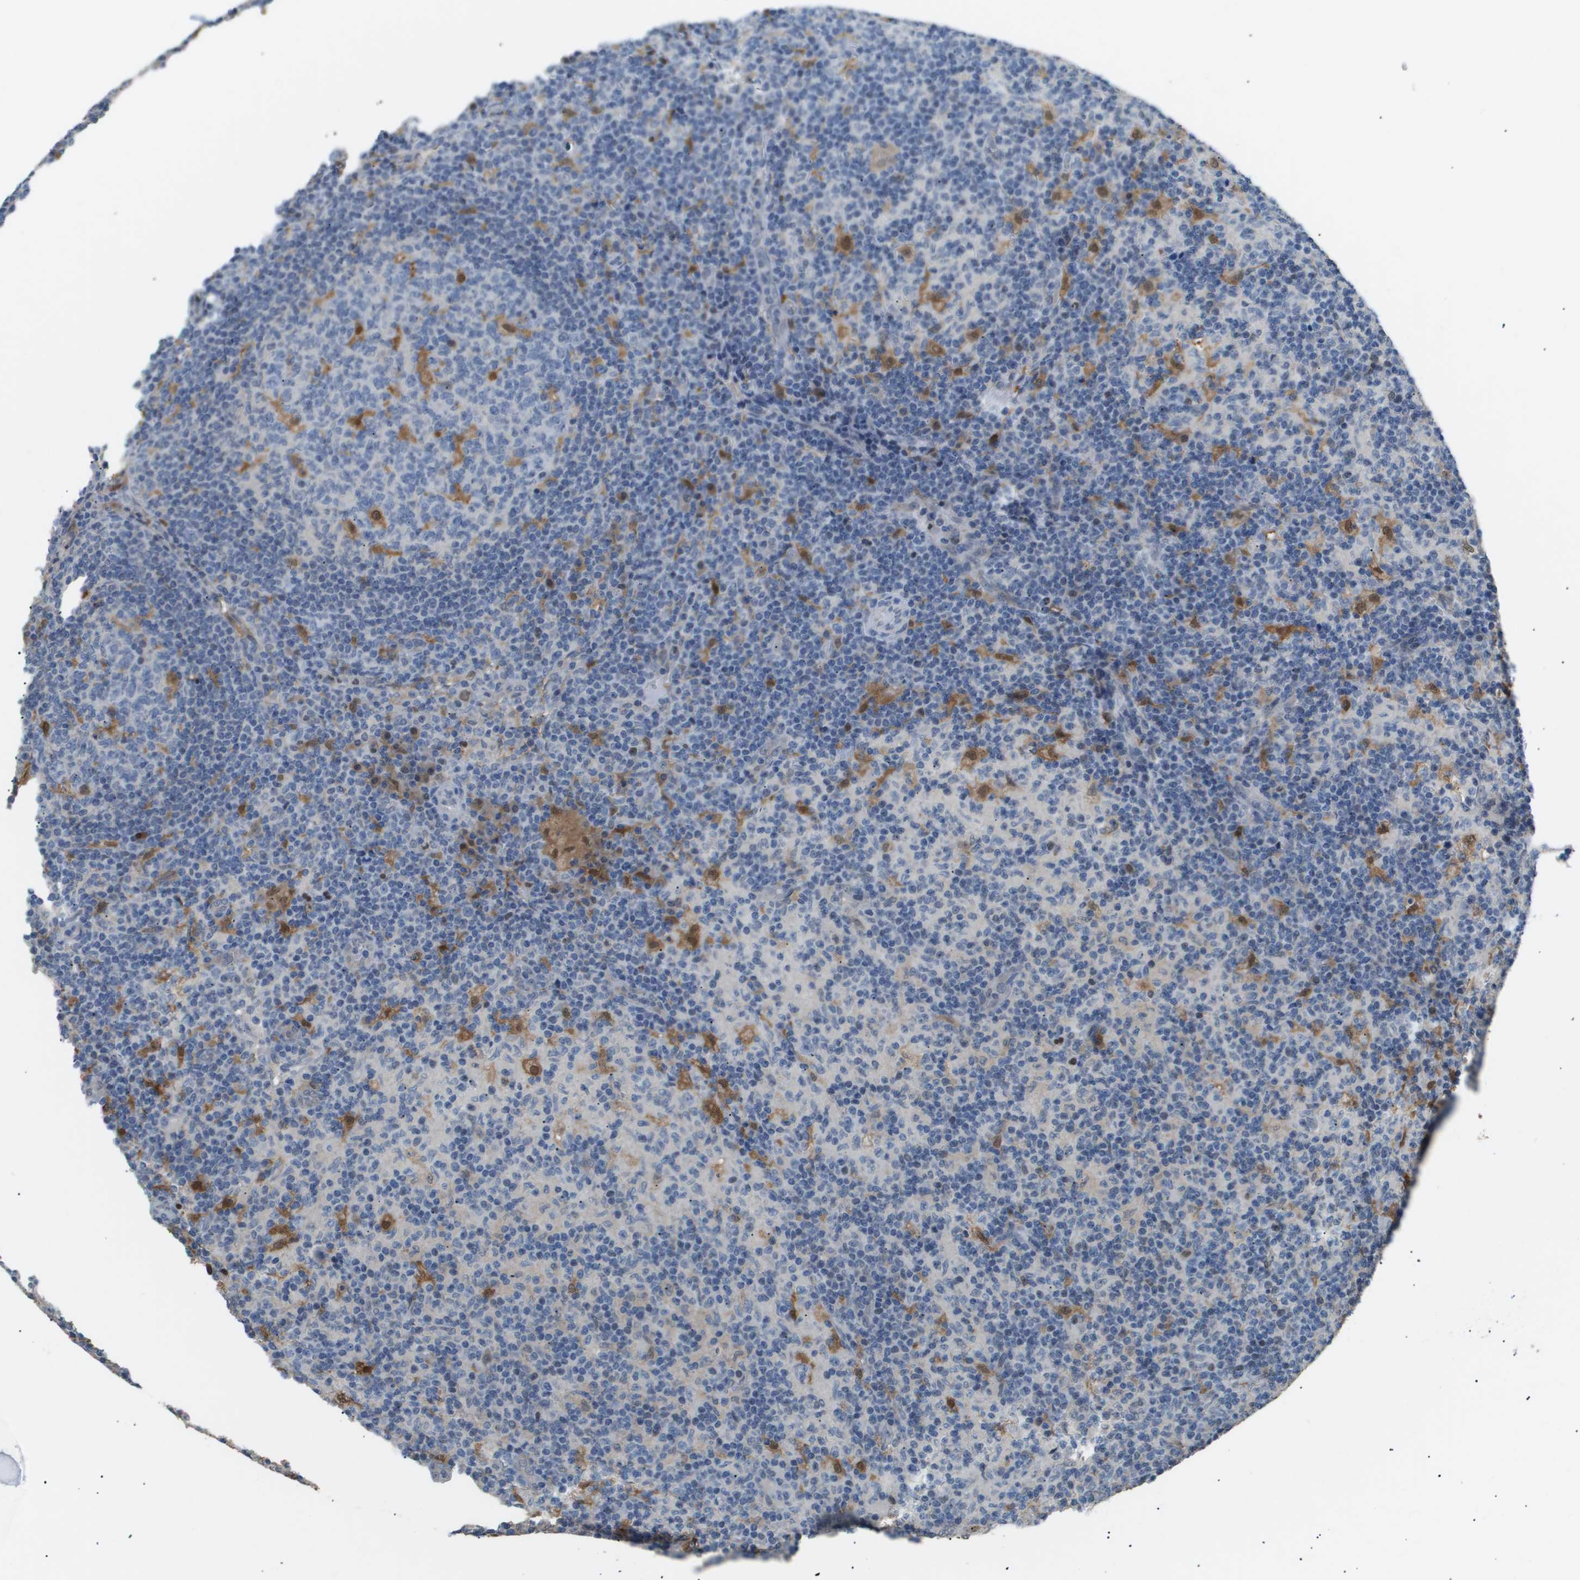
{"staining": {"intensity": "moderate", "quantity": "<25%", "location": "cytoplasmic/membranous,nuclear"}, "tissue": "lymph node", "cell_type": "Germinal center cells", "image_type": "normal", "snomed": [{"axis": "morphology", "description": "Normal tissue, NOS"}, {"axis": "morphology", "description": "Inflammation, NOS"}, {"axis": "topography", "description": "Lymph node"}], "caption": "Protein staining exhibits moderate cytoplasmic/membranous,nuclear staining in about <25% of germinal center cells in benign lymph node. The staining was performed using DAB to visualize the protein expression in brown, while the nuclei were stained in blue with hematoxylin (Magnification: 20x).", "gene": "AKR1A1", "patient": {"sex": "male", "age": 55}}